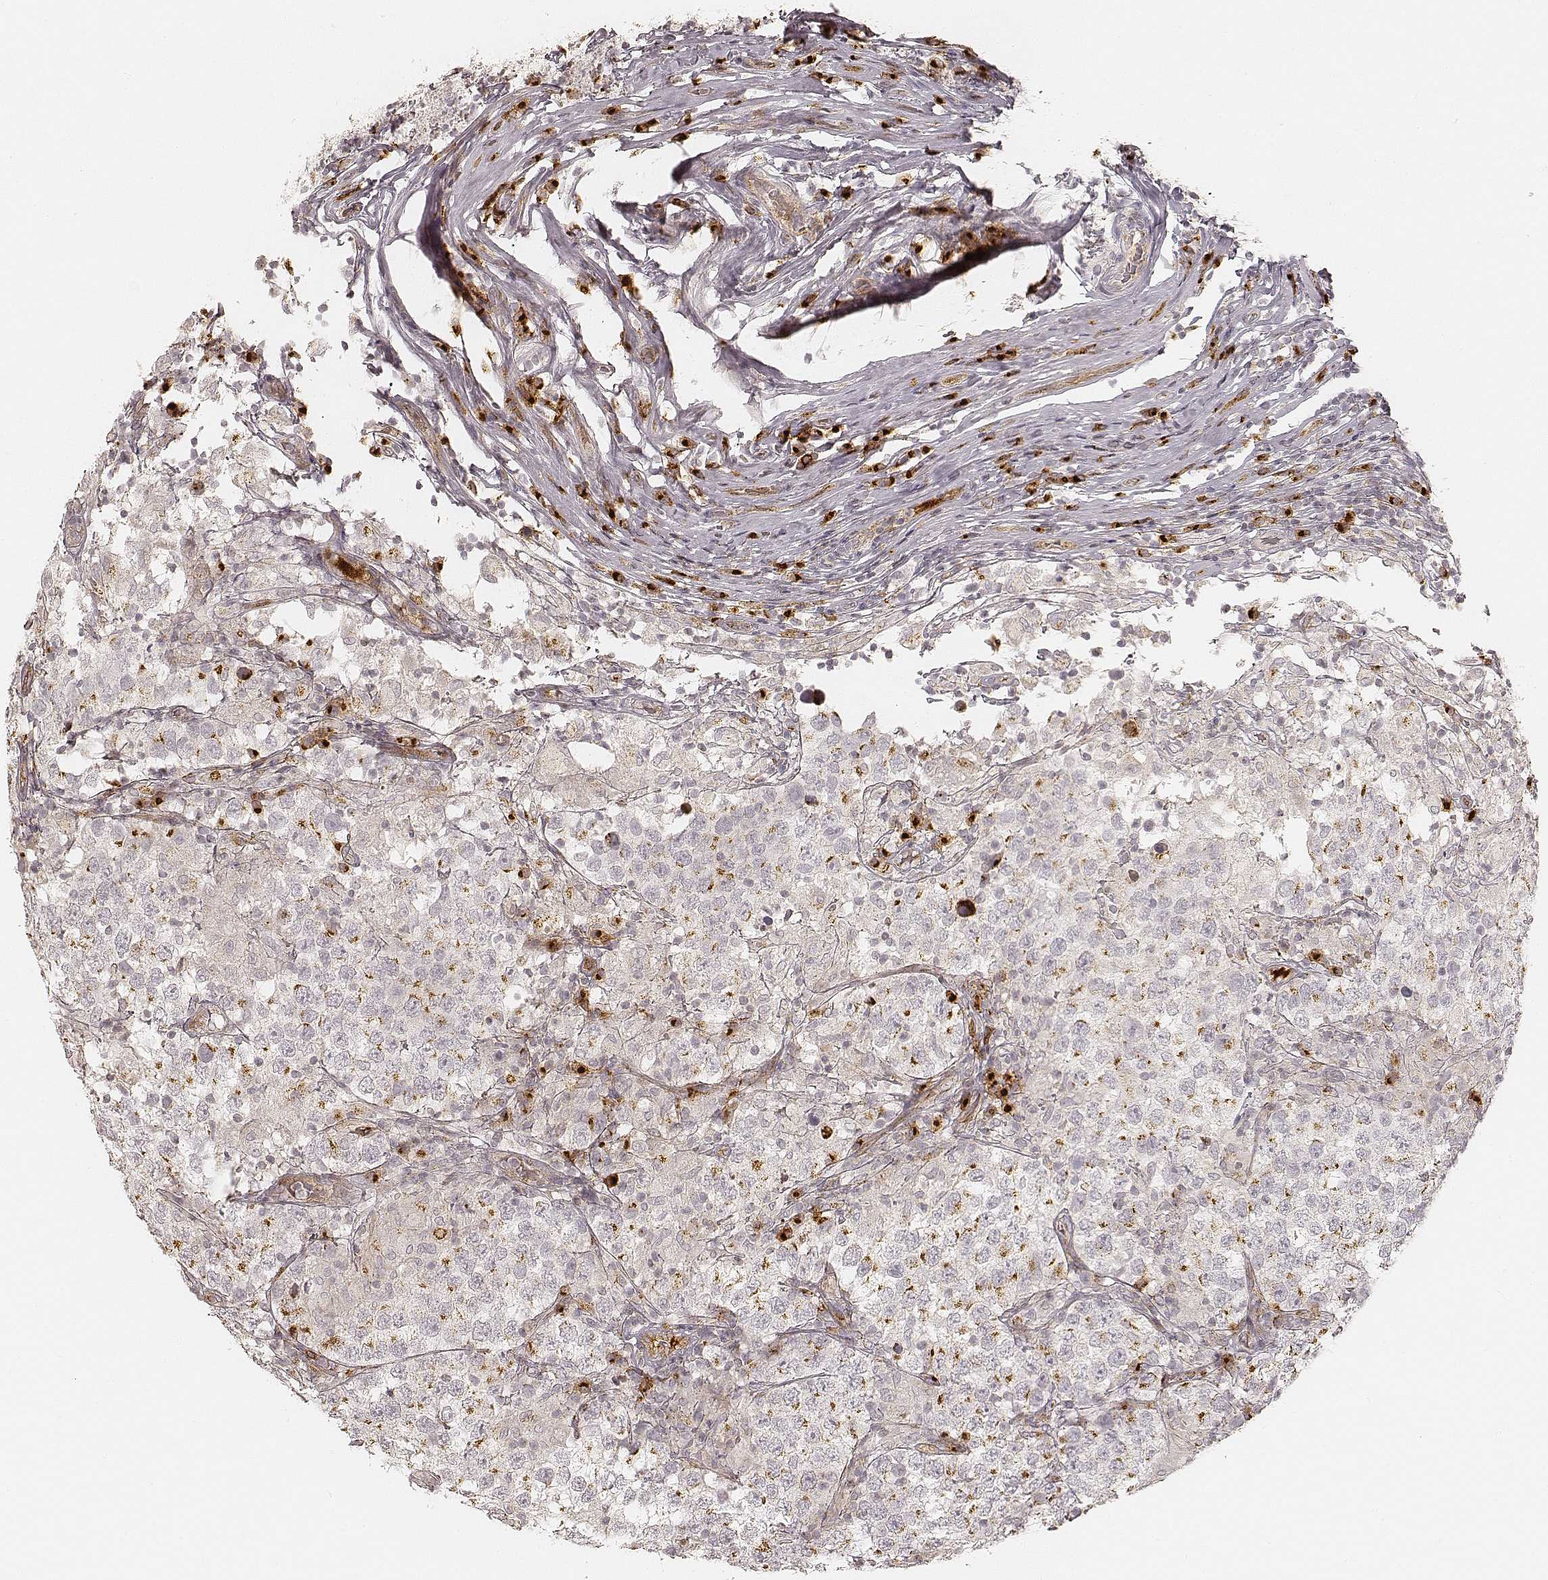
{"staining": {"intensity": "weak", "quantity": "<25%", "location": "cytoplasmic/membranous"}, "tissue": "testis cancer", "cell_type": "Tumor cells", "image_type": "cancer", "snomed": [{"axis": "morphology", "description": "Seminoma, NOS"}, {"axis": "morphology", "description": "Carcinoma, Embryonal, NOS"}, {"axis": "topography", "description": "Testis"}], "caption": "Protein analysis of testis cancer demonstrates no significant staining in tumor cells.", "gene": "GORASP2", "patient": {"sex": "male", "age": 41}}